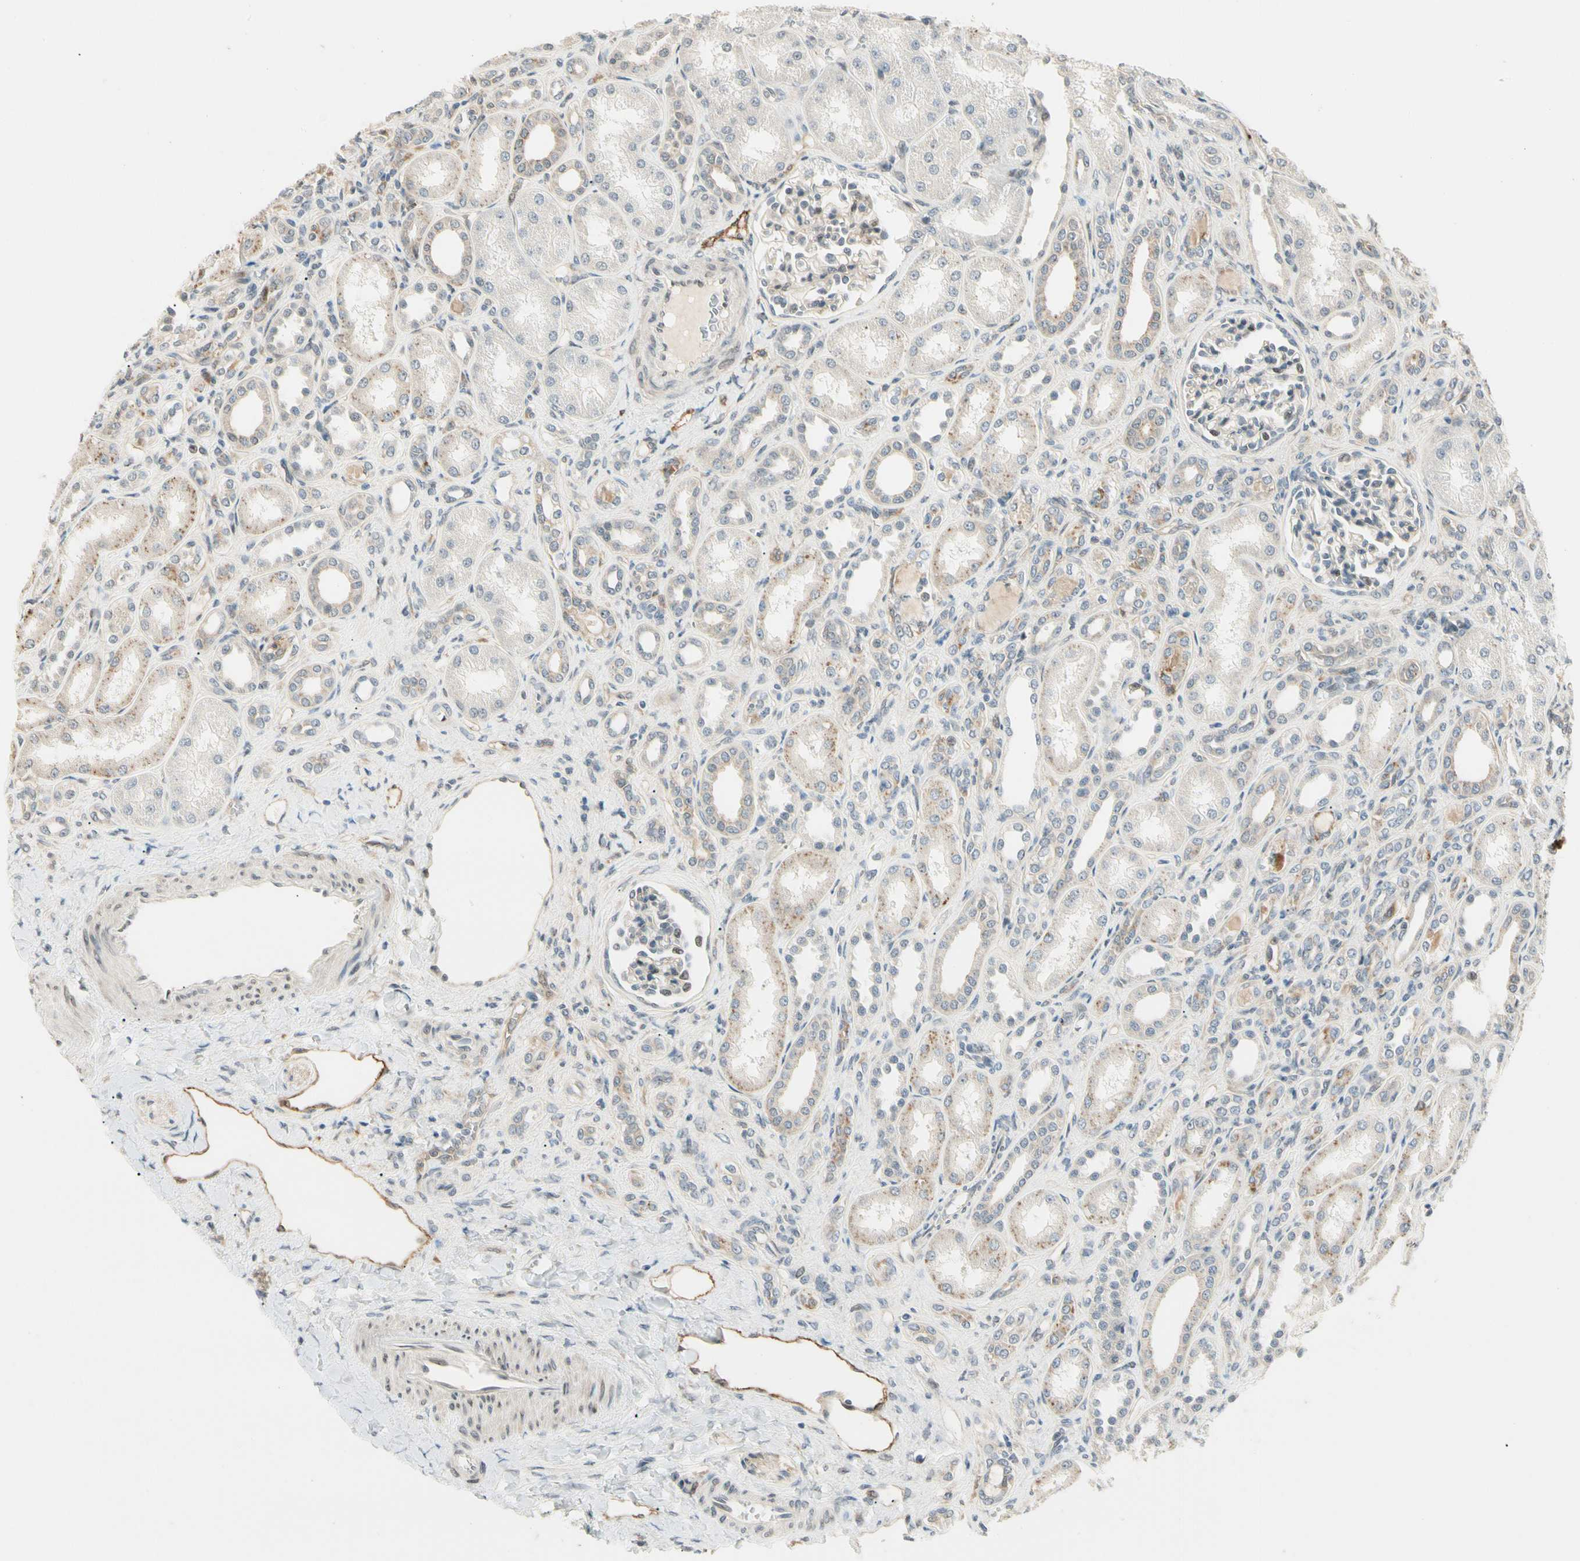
{"staining": {"intensity": "negative", "quantity": "none", "location": "none"}, "tissue": "kidney", "cell_type": "Cells in glomeruli", "image_type": "normal", "snomed": [{"axis": "morphology", "description": "Normal tissue, NOS"}, {"axis": "topography", "description": "Kidney"}], "caption": "The micrograph demonstrates no significant expression in cells in glomeruli of kidney.", "gene": "FNDC3B", "patient": {"sex": "male", "age": 7}}